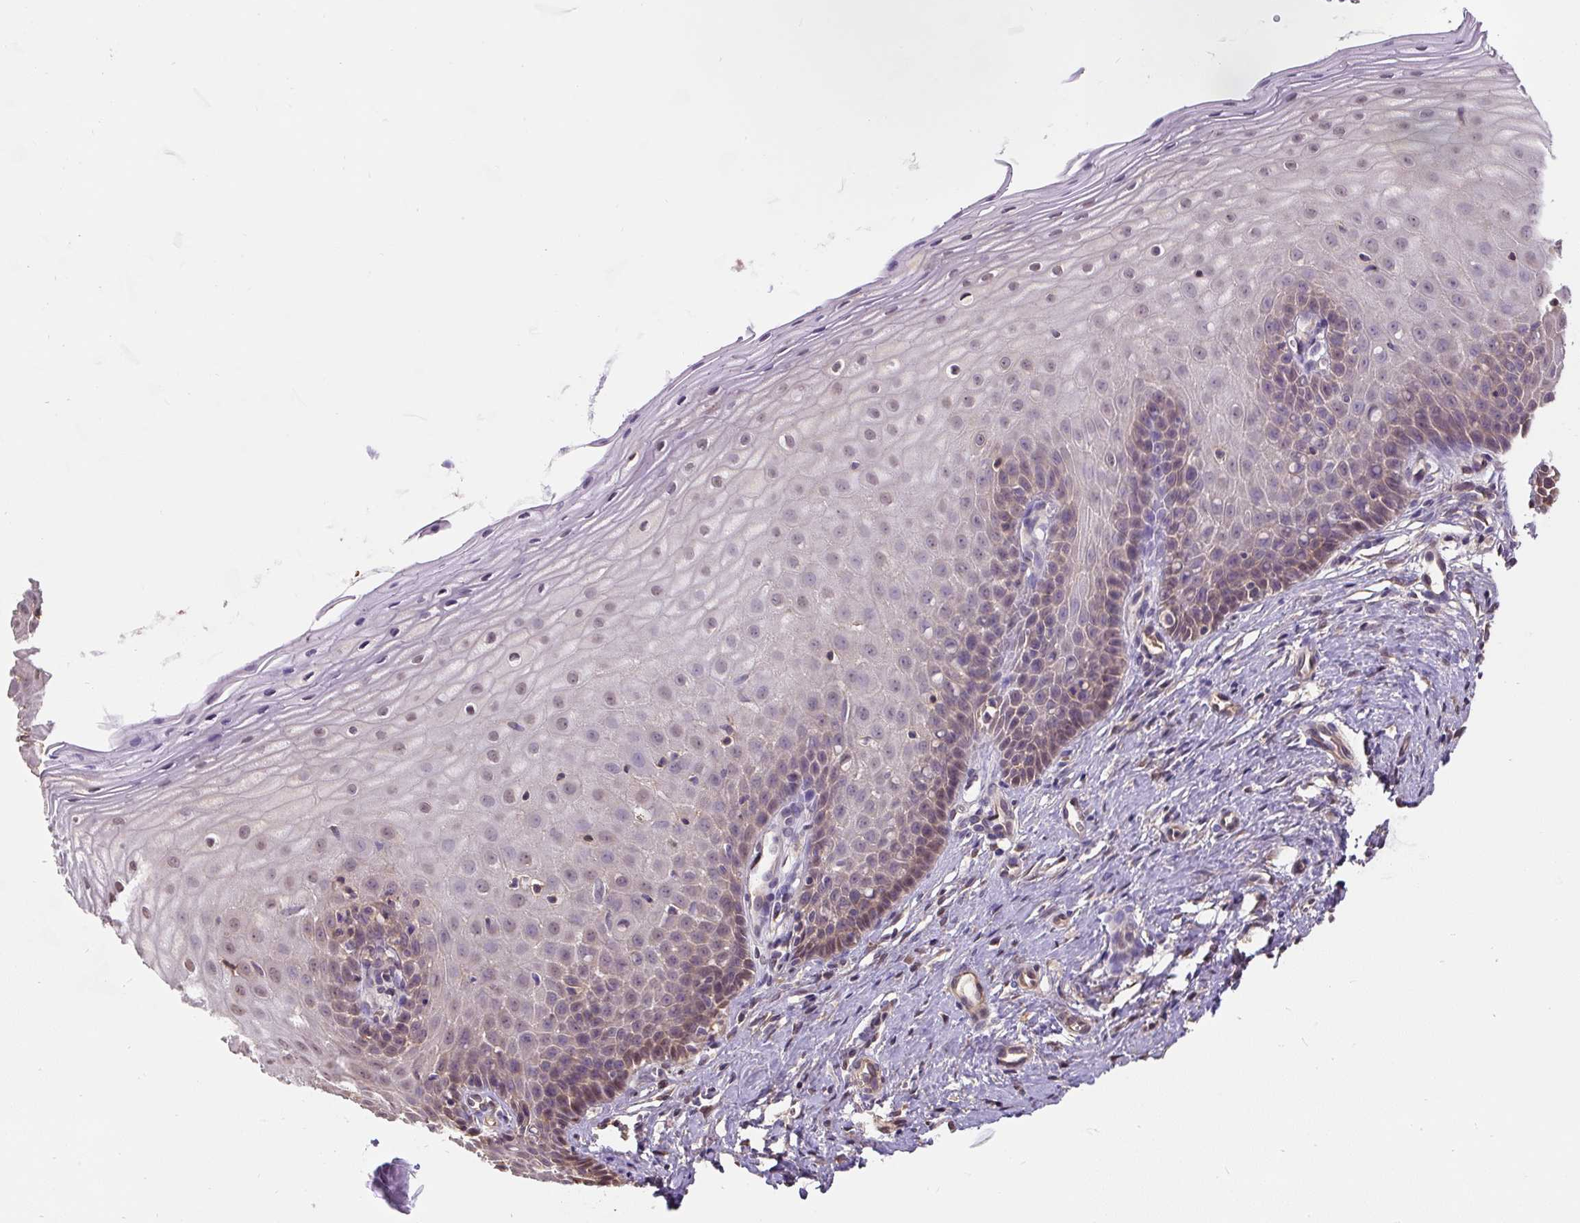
{"staining": {"intensity": "moderate", "quantity": "<25%", "location": "cytoplasmic/membranous"}, "tissue": "cervix", "cell_type": "Glandular cells", "image_type": "normal", "snomed": [{"axis": "morphology", "description": "Normal tissue, NOS"}, {"axis": "topography", "description": "Cervix"}], "caption": "Immunohistochemistry of unremarkable human cervix reveals low levels of moderate cytoplasmic/membranous positivity in about <25% of glandular cells. (brown staining indicates protein expression, while blue staining denotes nuclei).", "gene": "ST13", "patient": {"sex": "female", "age": 36}}